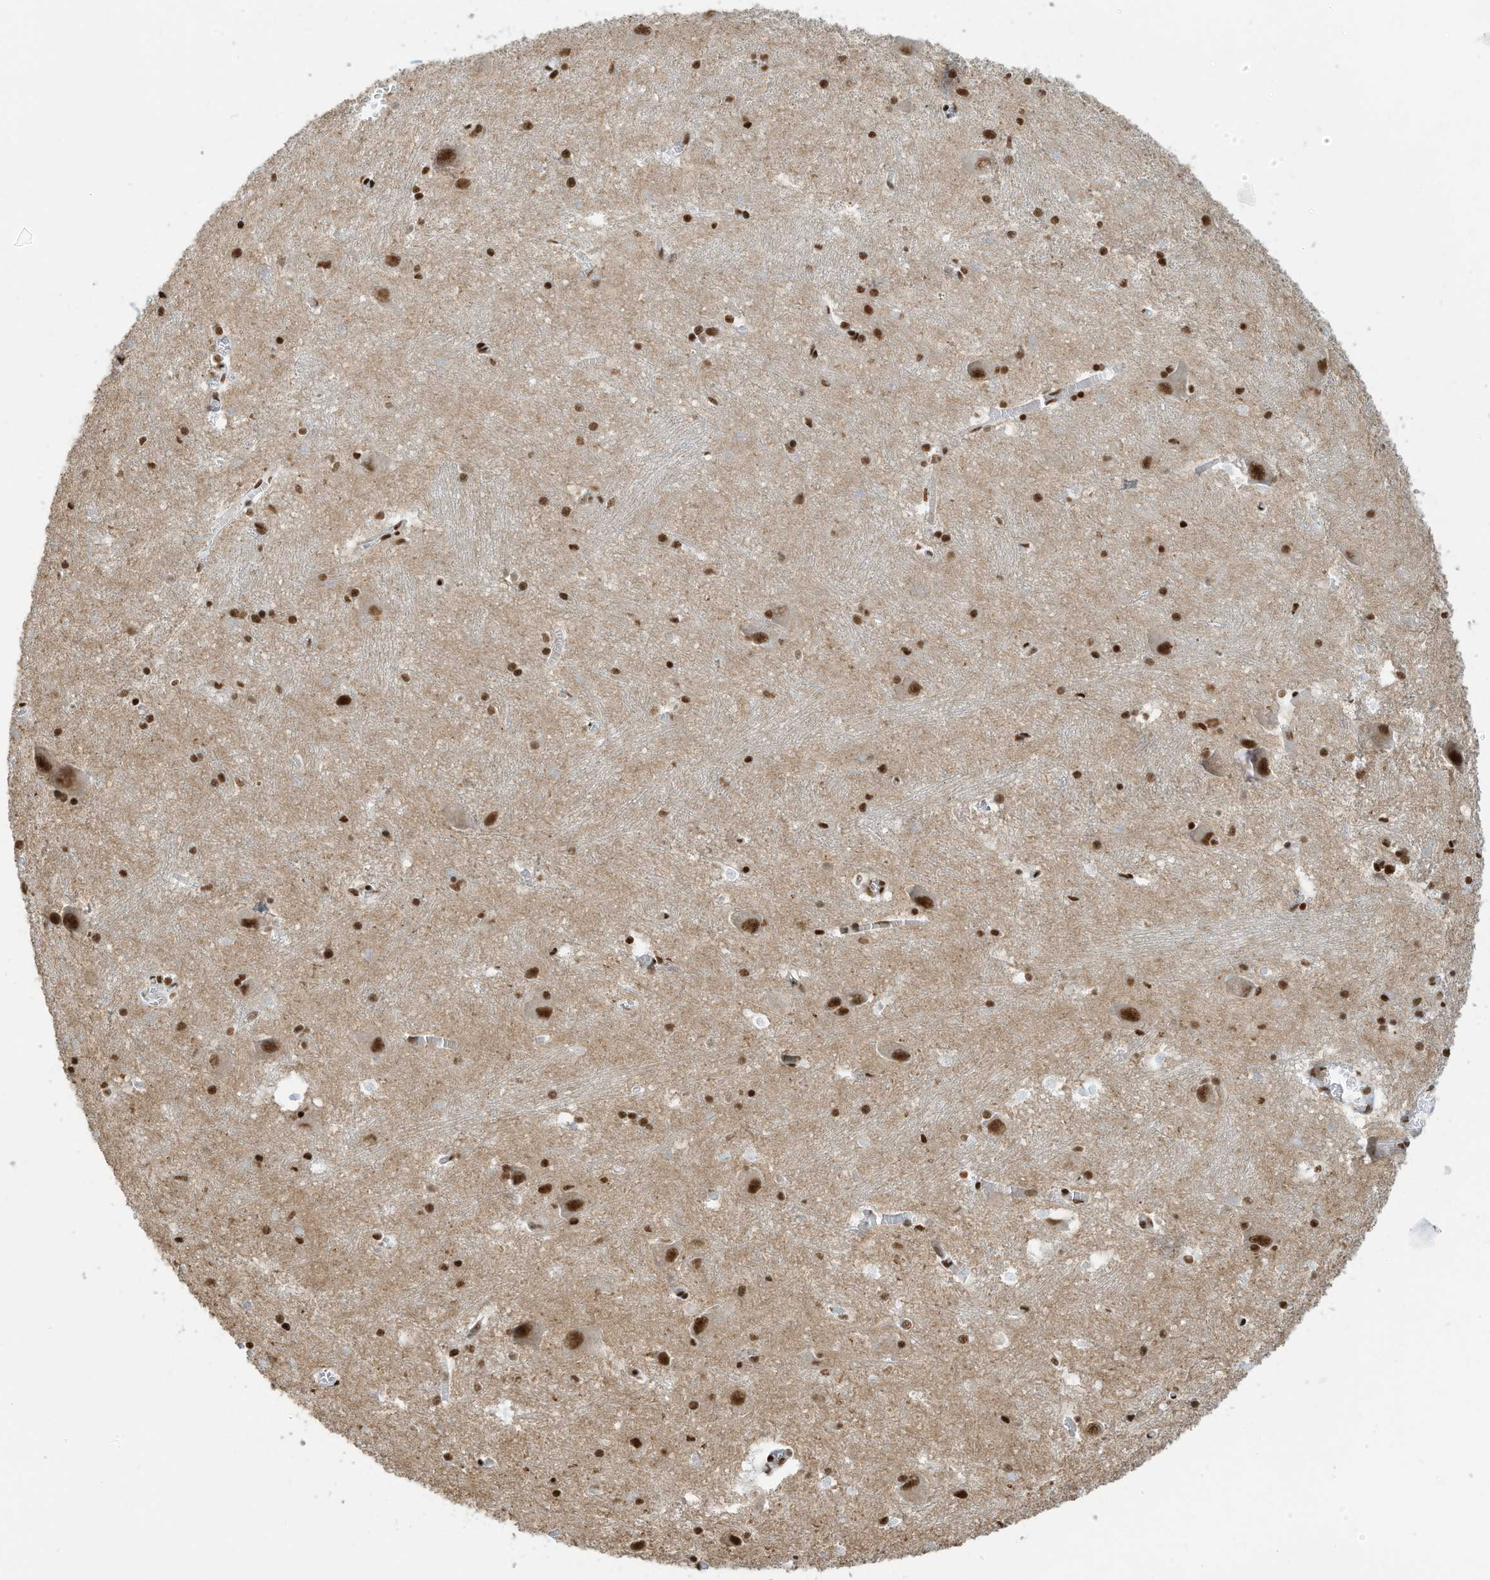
{"staining": {"intensity": "strong", "quantity": ">75%", "location": "nuclear"}, "tissue": "caudate", "cell_type": "Glial cells", "image_type": "normal", "snomed": [{"axis": "morphology", "description": "Normal tissue, NOS"}, {"axis": "topography", "description": "Lateral ventricle wall"}], "caption": "This is a histology image of immunohistochemistry staining of unremarkable caudate, which shows strong expression in the nuclear of glial cells.", "gene": "SAMD15", "patient": {"sex": "male", "age": 37}}